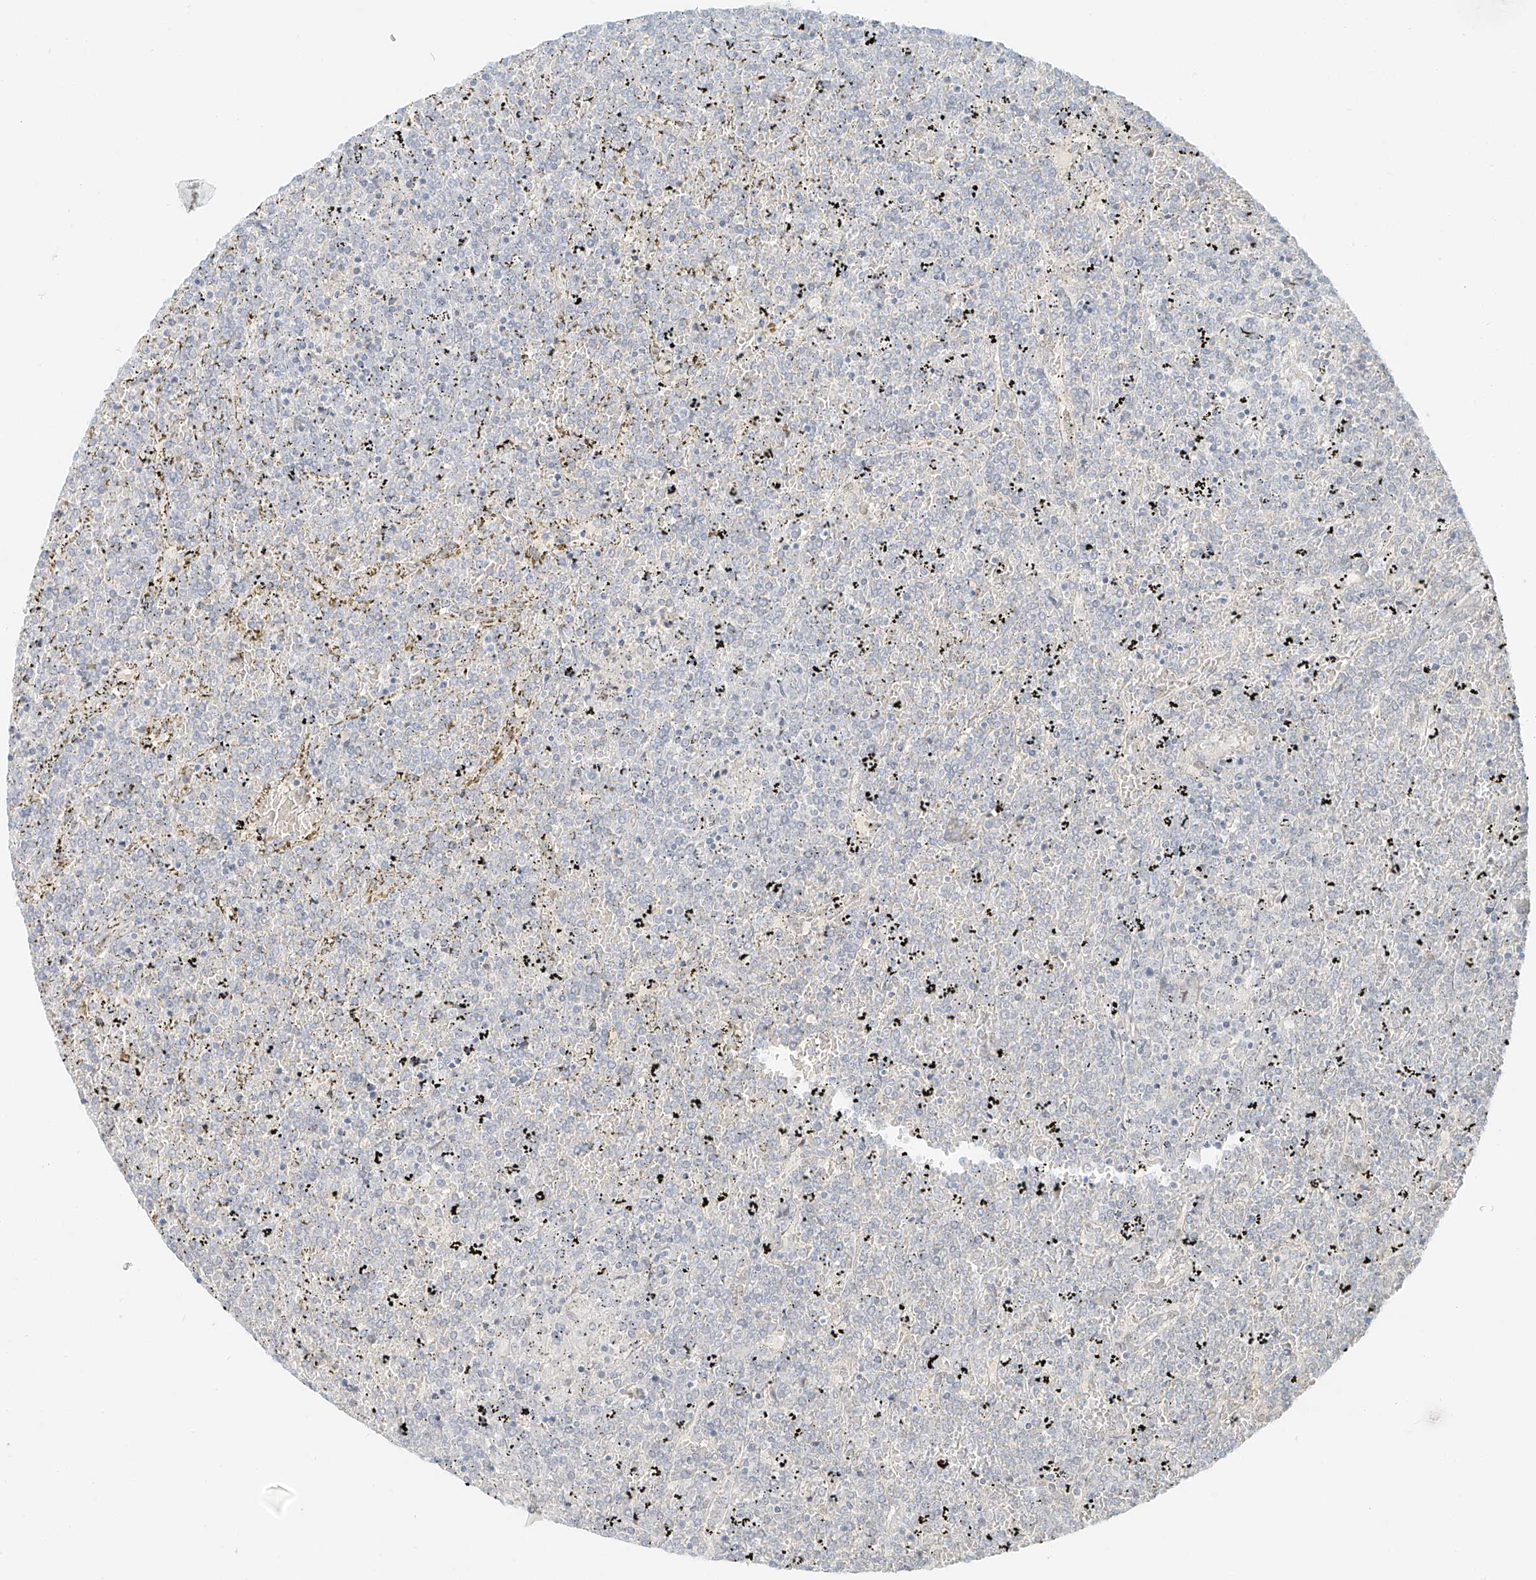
{"staining": {"intensity": "negative", "quantity": "none", "location": "none"}, "tissue": "lymphoma", "cell_type": "Tumor cells", "image_type": "cancer", "snomed": [{"axis": "morphology", "description": "Malignant lymphoma, non-Hodgkin's type, Low grade"}, {"axis": "topography", "description": "Spleen"}], "caption": "Immunohistochemistry photomicrograph of neoplastic tissue: lymphoma stained with DAB demonstrates no significant protein expression in tumor cells. The staining is performed using DAB (3,3'-diaminobenzidine) brown chromogen with nuclei counter-stained in using hematoxylin.", "gene": "ZNF774", "patient": {"sex": "female", "age": 19}}